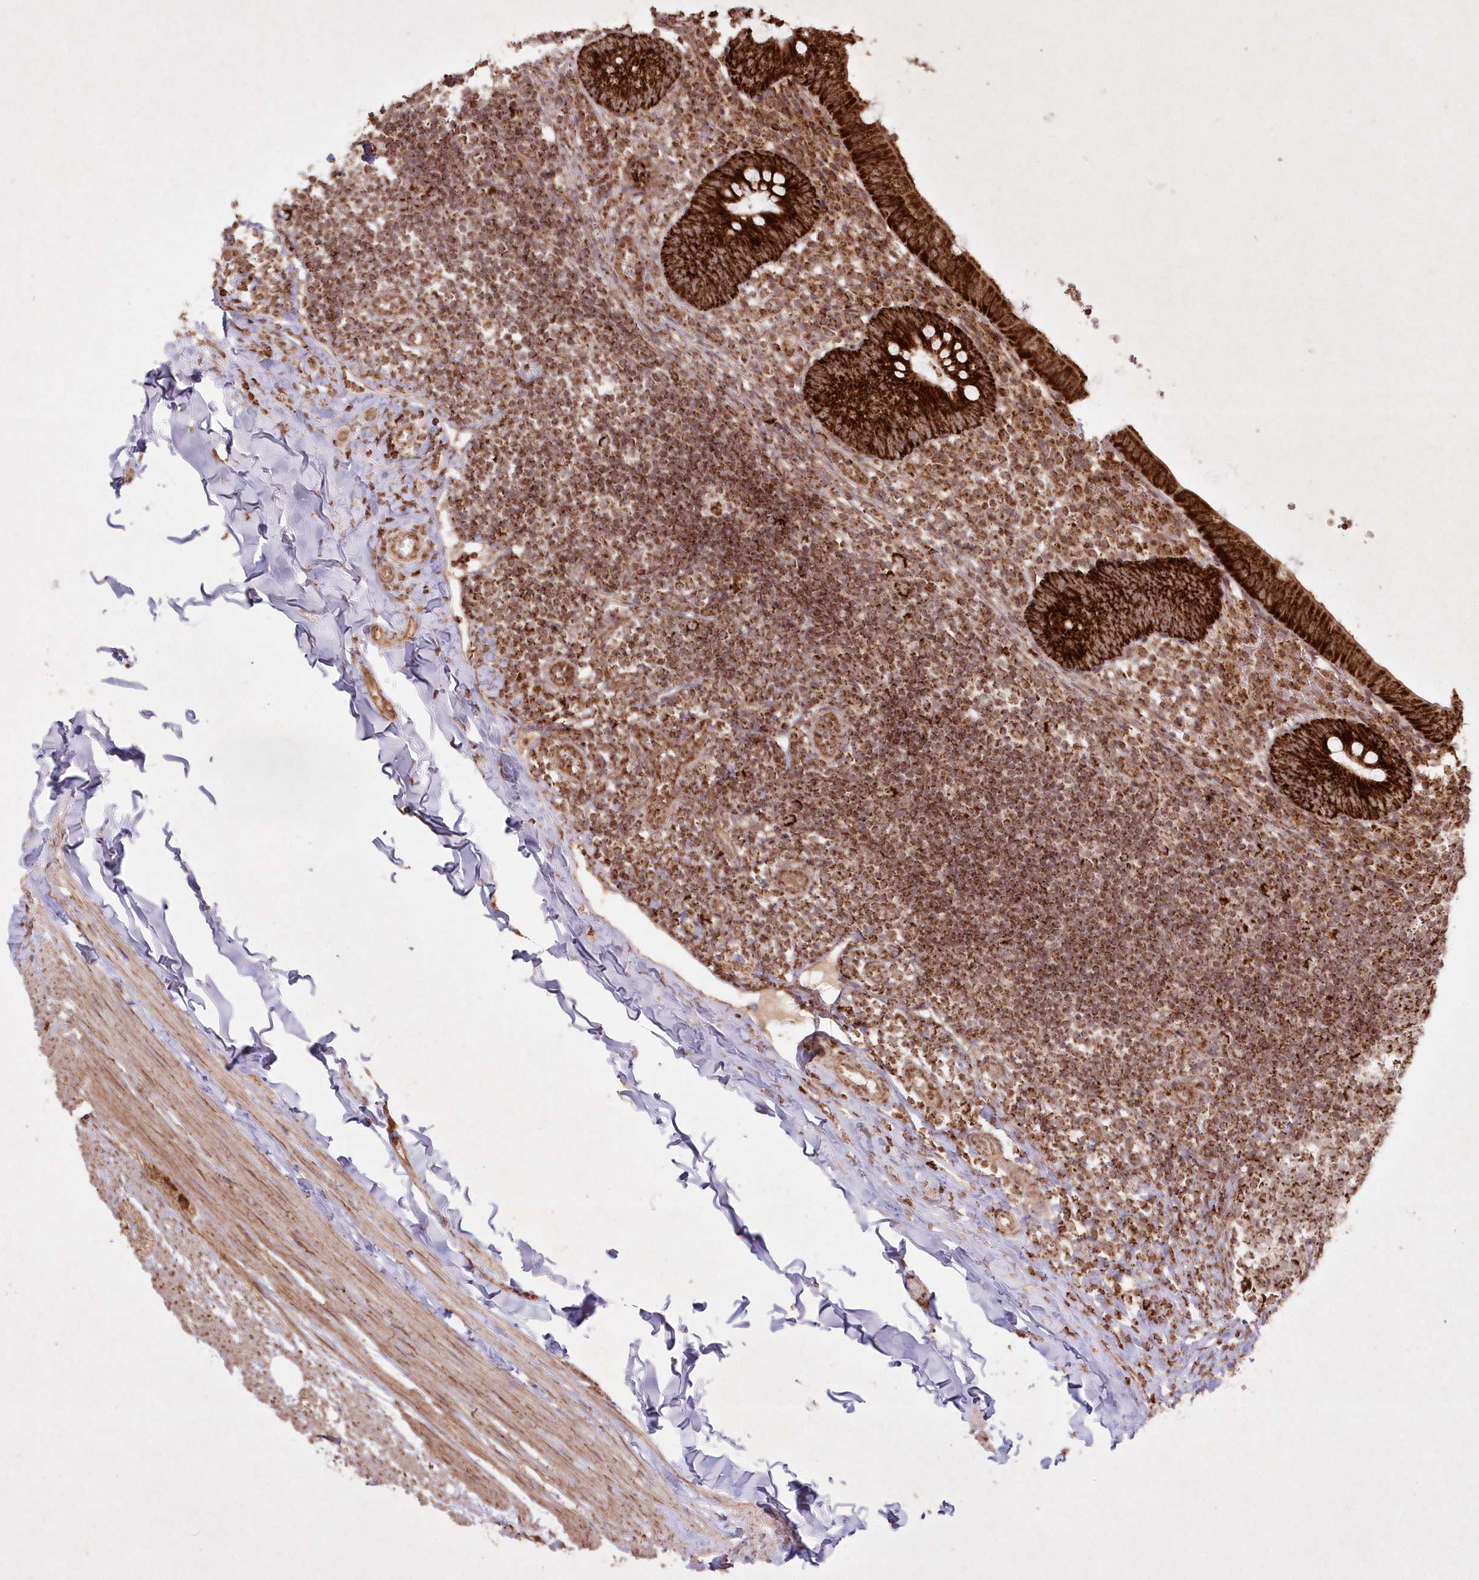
{"staining": {"intensity": "strong", "quantity": ">75%", "location": "cytoplasmic/membranous"}, "tissue": "appendix", "cell_type": "Glandular cells", "image_type": "normal", "snomed": [{"axis": "morphology", "description": "Normal tissue, NOS"}, {"axis": "topography", "description": "Appendix"}], "caption": "DAB immunohistochemical staining of normal appendix displays strong cytoplasmic/membranous protein expression in about >75% of glandular cells.", "gene": "LRPPRC", "patient": {"sex": "male", "age": 8}}